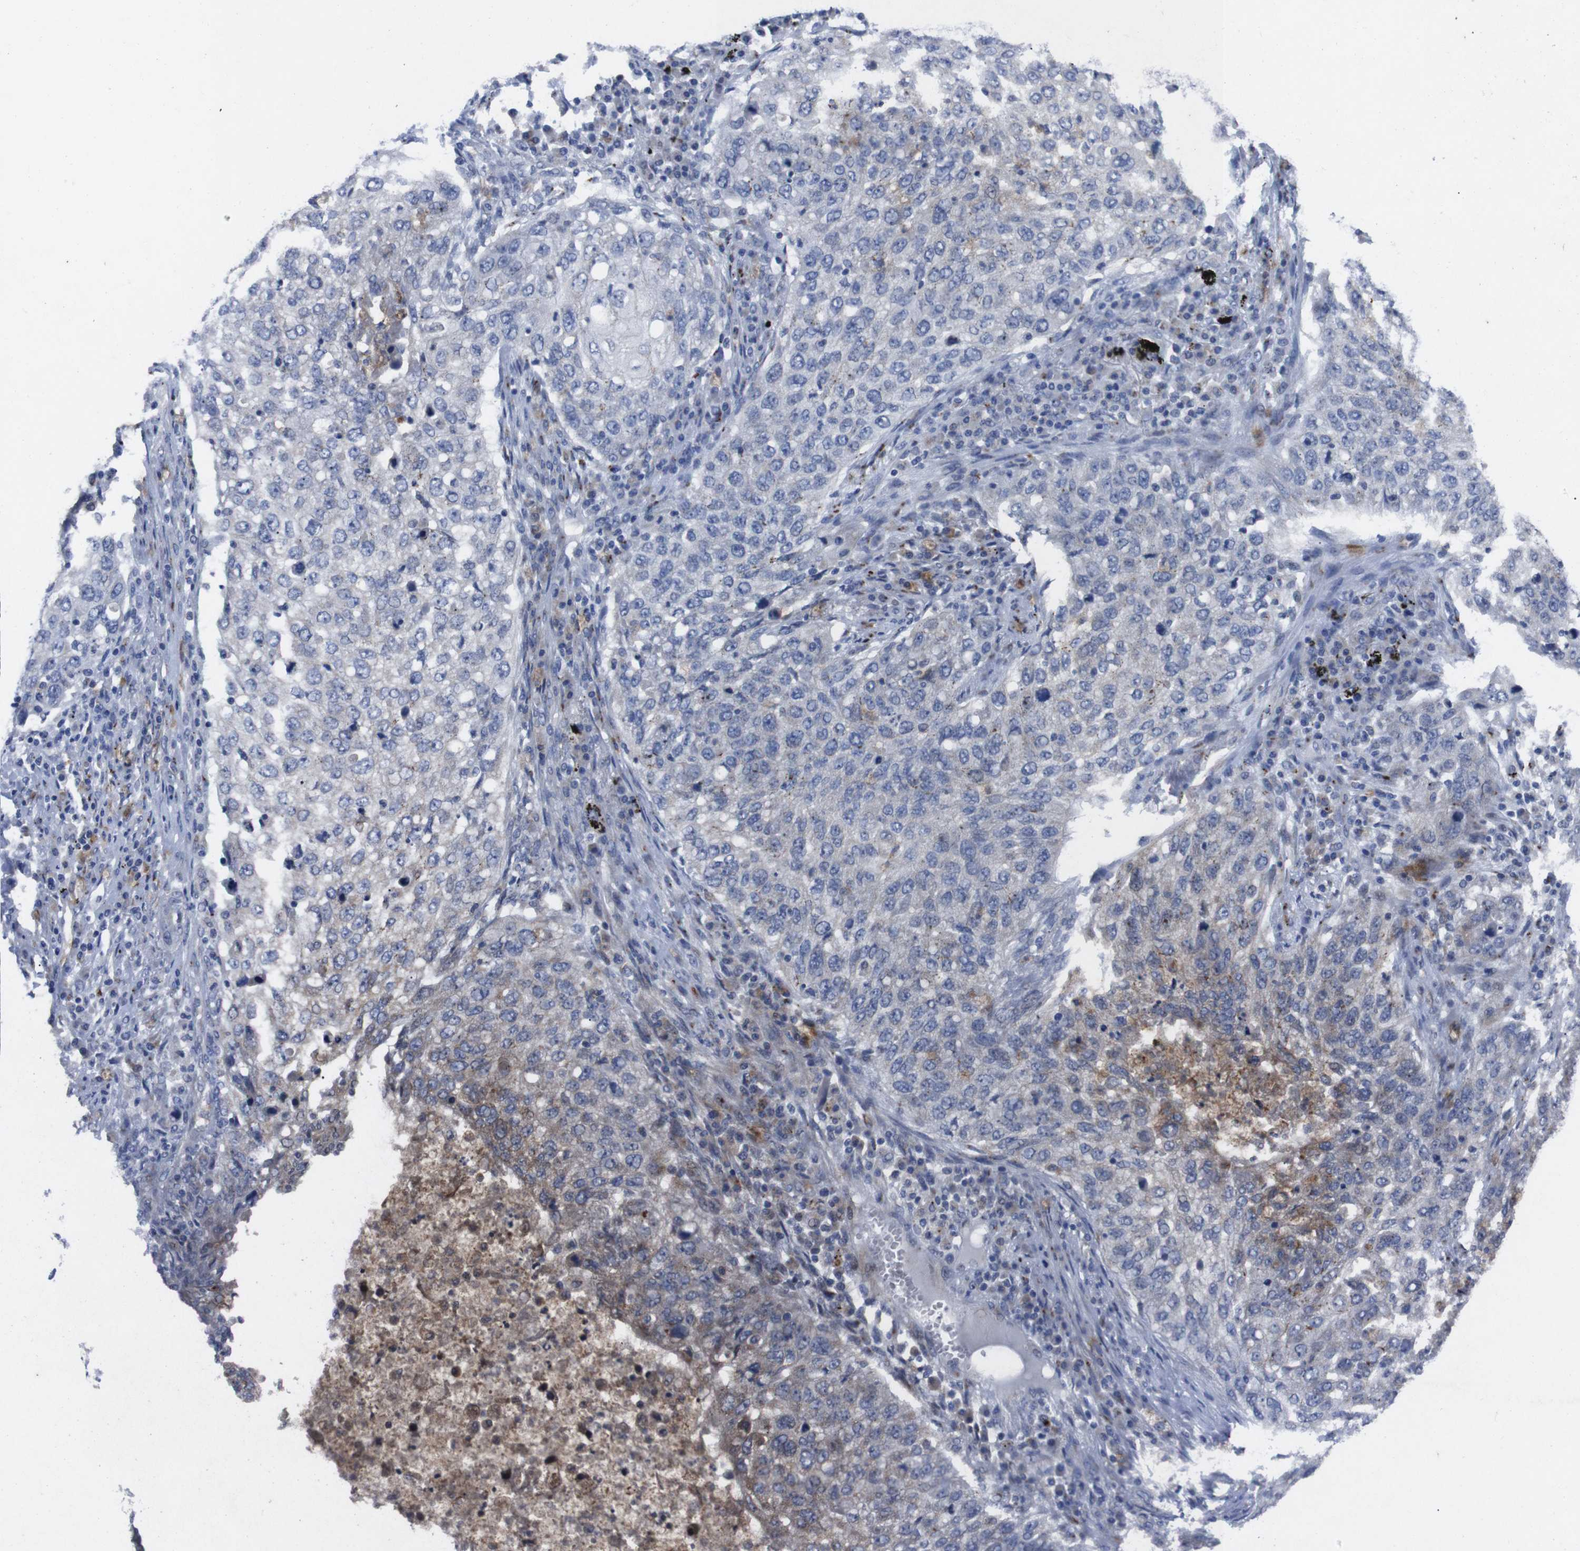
{"staining": {"intensity": "moderate", "quantity": "<25%", "location": "cytoplasmic/membranous"}, "tissue": "lung cancer", "cell_type": "Tumor cells", "image_type": "cancer", "snomed": [{"axis": "morphology", "description": "Squamous cell carcinoma, NOS"}, {"axis": "topography", "description": "Lung"}], "caption": "Approximately <25% of tumor cells in human lung squamous cell carcinoma show moderate cytoplasmic/membranous protein staining as visualized by brown immunohistochemical staining.", "gene": "GJB2", "patient": {"sex": "female", "age": 63}}